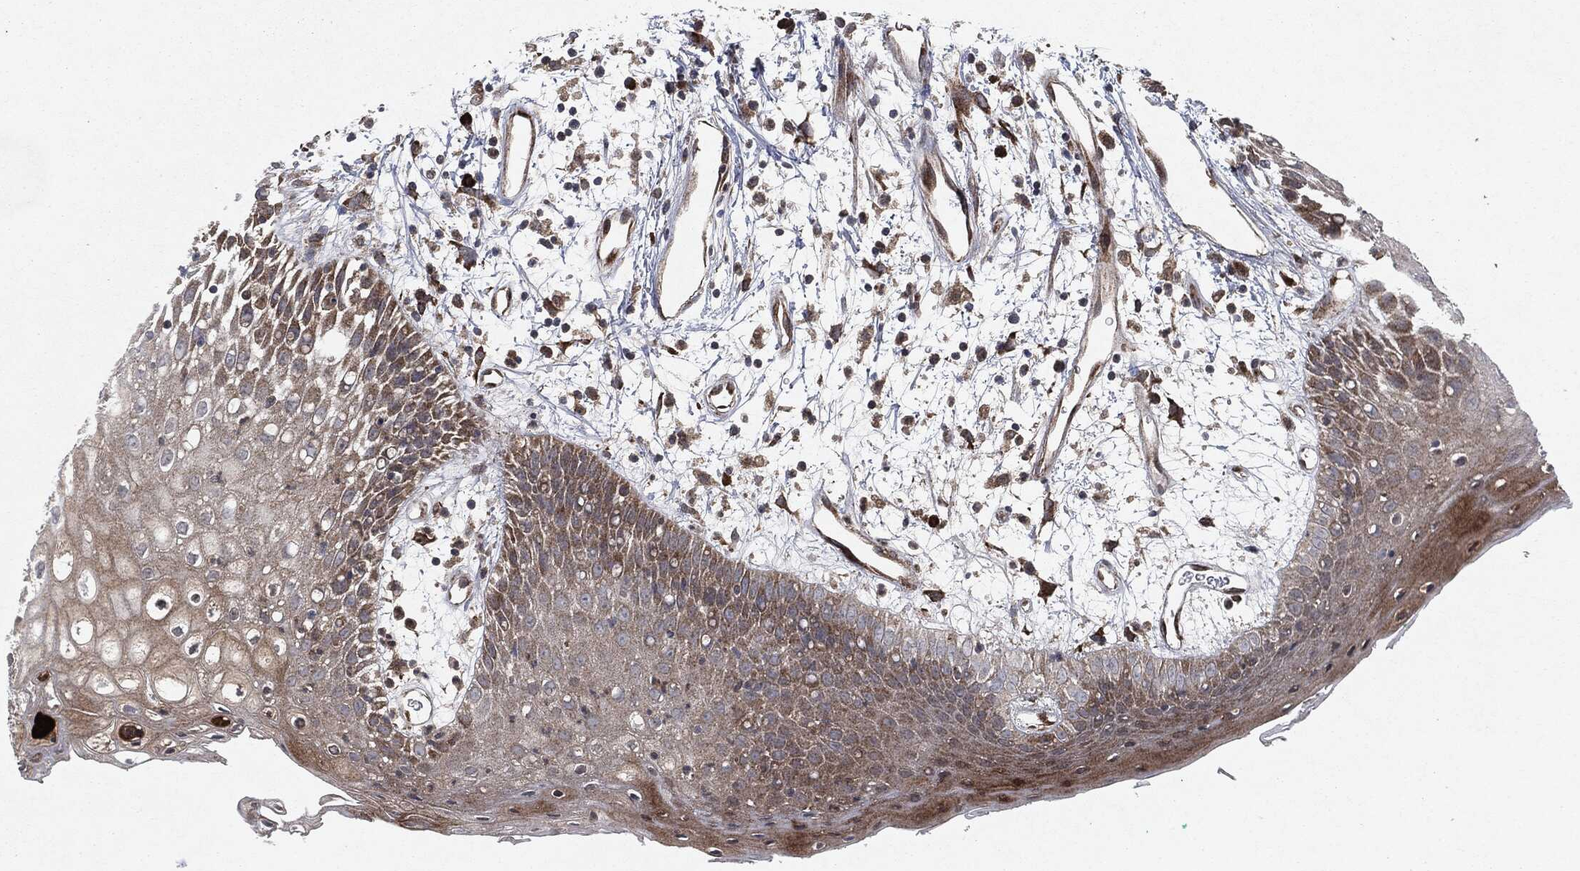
{"staining": {"intensity": "moderate", "quantity": "25%-75%", "location": "cytoplasmic/membranous"}, "tissue": "oral mucosa", "cell_type": "Squamous epithelial cells", "image_type": "normal", "snomed": [{"axis": "morphology", "description": "Normal tissue, NOS"}, {"axis": "morphology", "description": "Squamous cell carcinoma, NOS"}, {"axis": "topography", "description": "Skeletal muscle"}, {"axis": "topography", "description": "Oral tissue"}, {"axis": "topography", "description": "Head-Neck"}], "caption": "A micrograph of human oral mucosa stained for a protein displays moderate cytoplasmic/membranous brown staining in squamous epithelial cells.", "gene": "RAF1", "patient": {"sex": "female", "age": 84}}